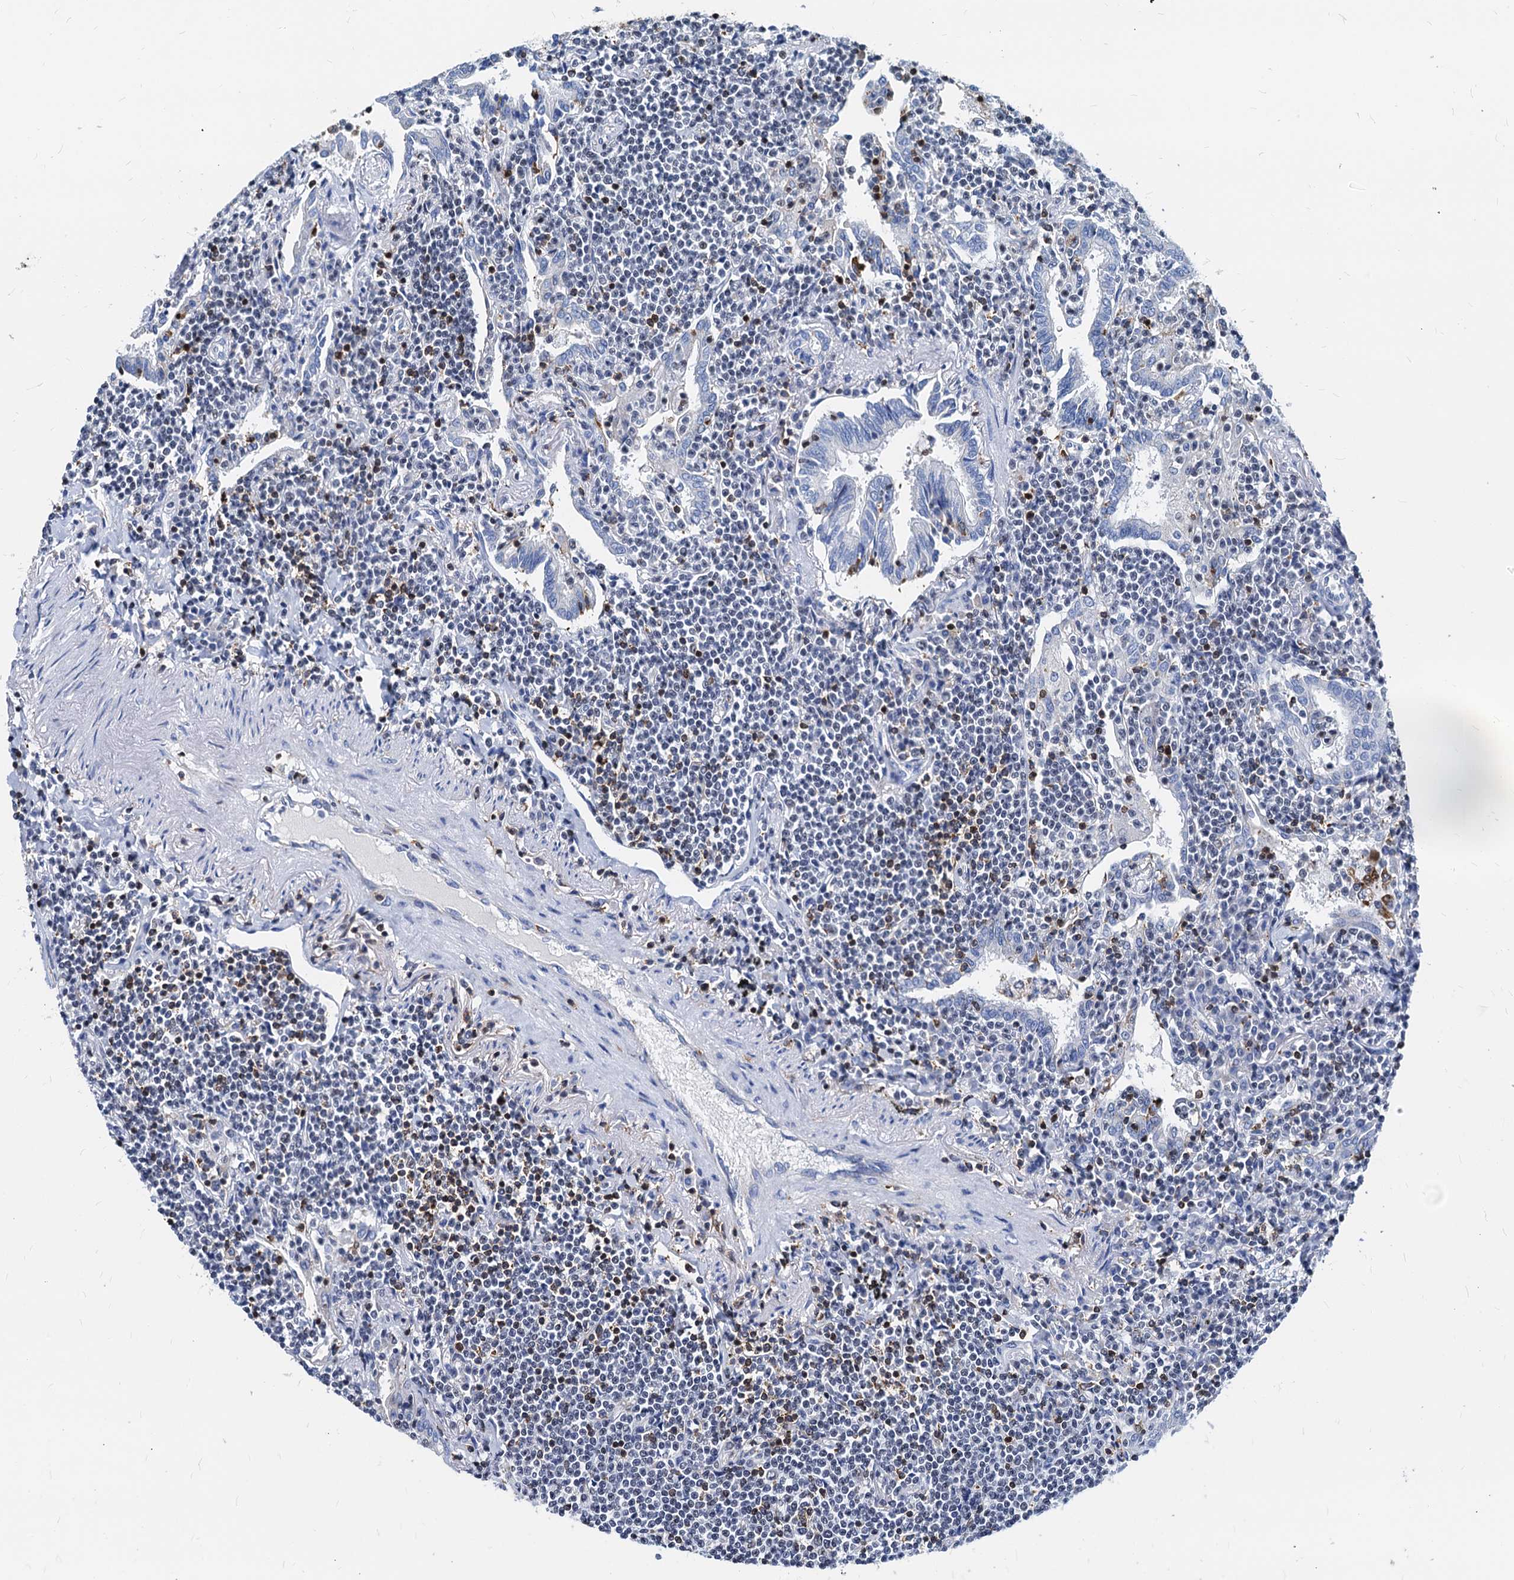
{"staining": {"intensity": "negative", "quantity": "none", "location": "none"}, "tissue": "lymphoma", "cell_type": "Tumor cells", "image_type": "cancer", "snomed": [{"axis": "morphology", "description": "Malignant lymphoma, non-Hodgkin's type, Low grade"}, {"axis": "topography", "description": "Lung"}], "caption": "Immunohistochemistry (IHC) of human malignant lymphoma, non-Hodgkin's type (low-grade) shows no expression in tumor cells. Brightfield microscopy of immunohistochemistry (IHC) stained with DAB (3,3'-diaminobenzidine) (brown) and hematoxylin (blue), captured at high magnification.", "gene": "LCP2", "patient": {"sex": "female", "age": 71}}